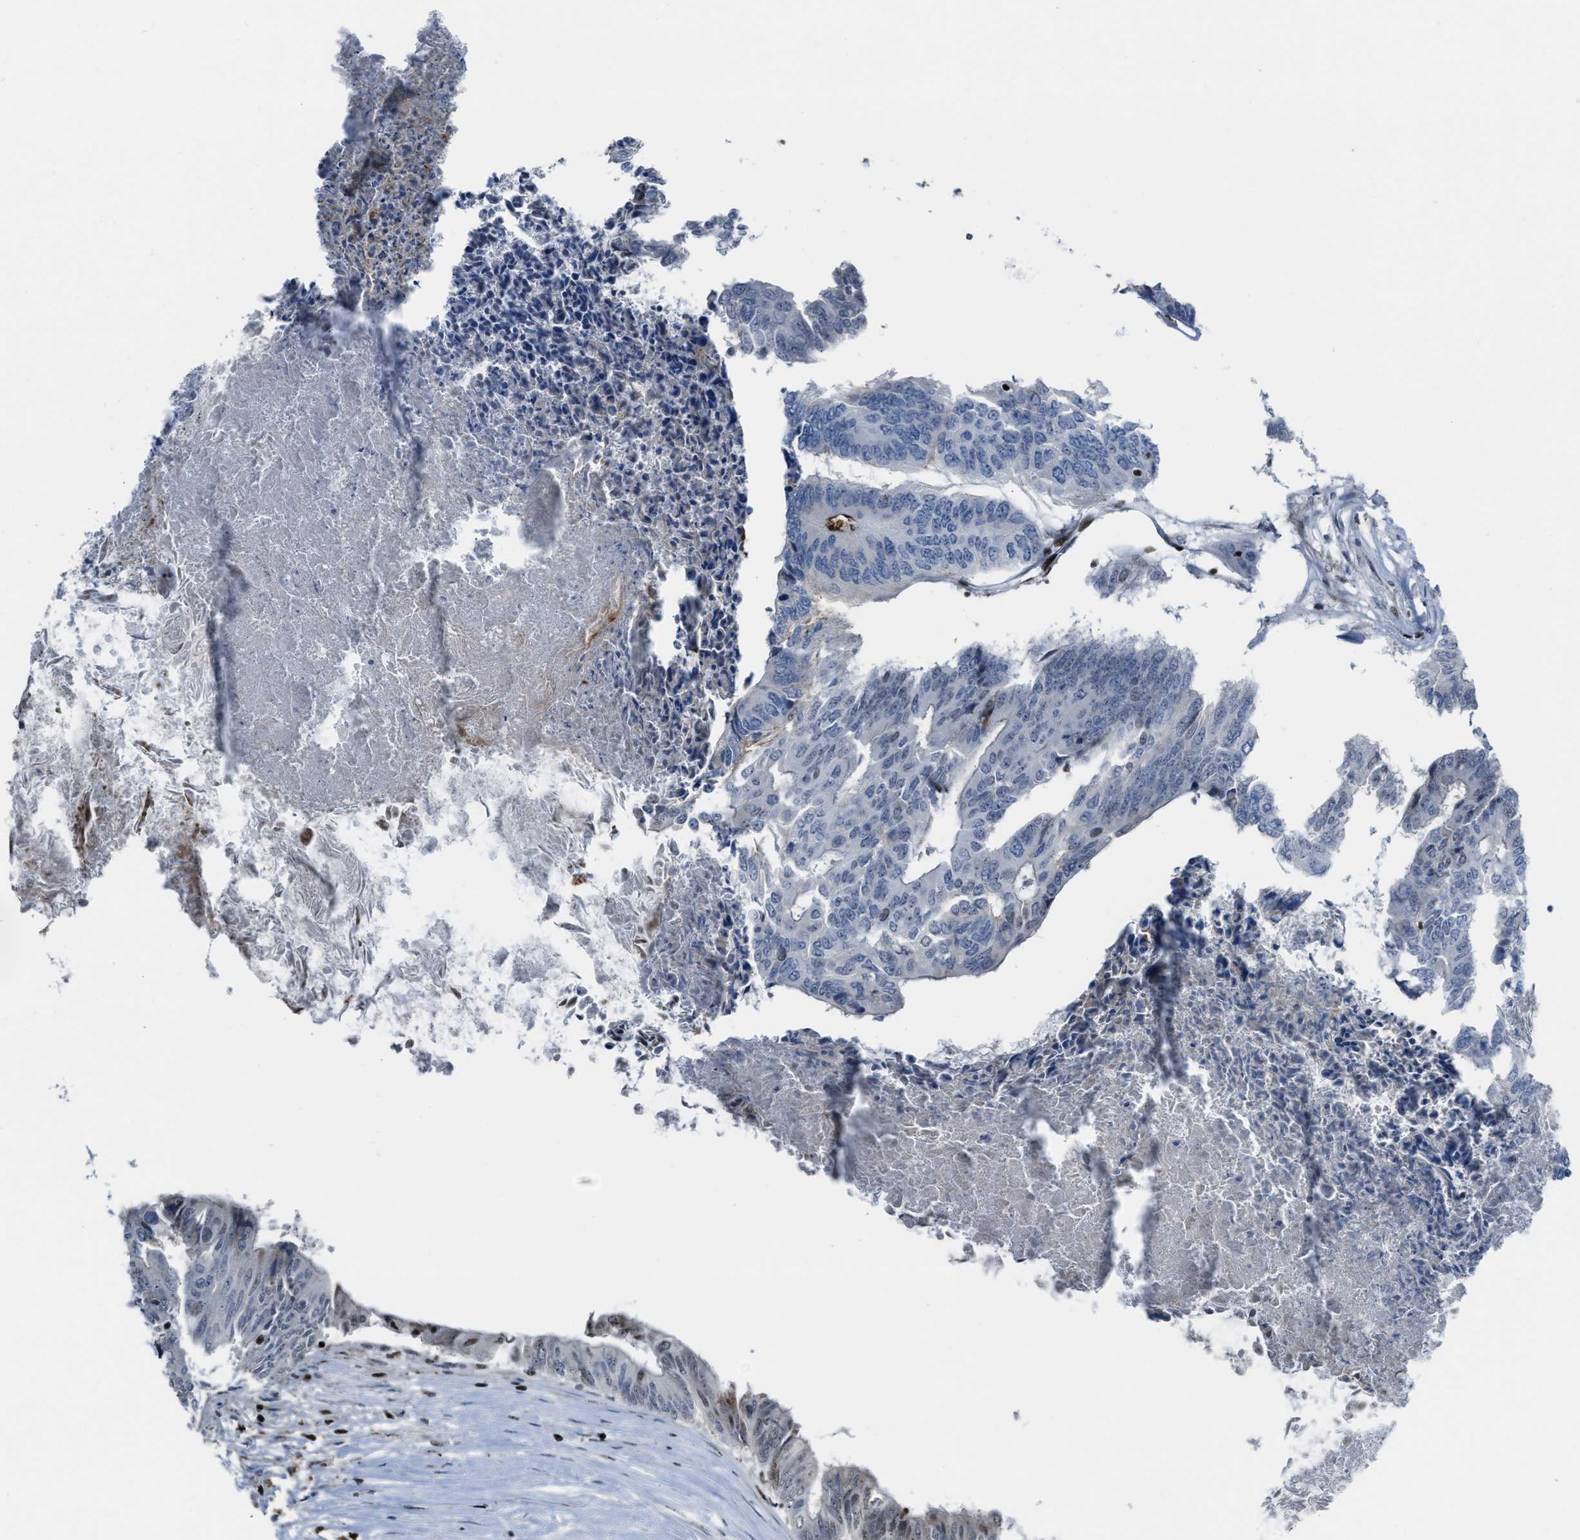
{"staining": {"intensity": "weak", "quantity": "<25%", "location": "nuclear"}, "tissue": "colorectal cancer", "cell_type": "Tumor cells", "image_type": "cancer", "snomed": [{"axis": "morphology", "description": "Adenocarcinoma, NOS"}, {"axis": "topography", "description": "Rectum"}], "caption": "Colorectal cancer (adenocarcinoma) stained for a protein using IHC exhibits no expression tumor cells.", "gene": "SLFN5", "patient": {"sex": "male", "age": 63}}